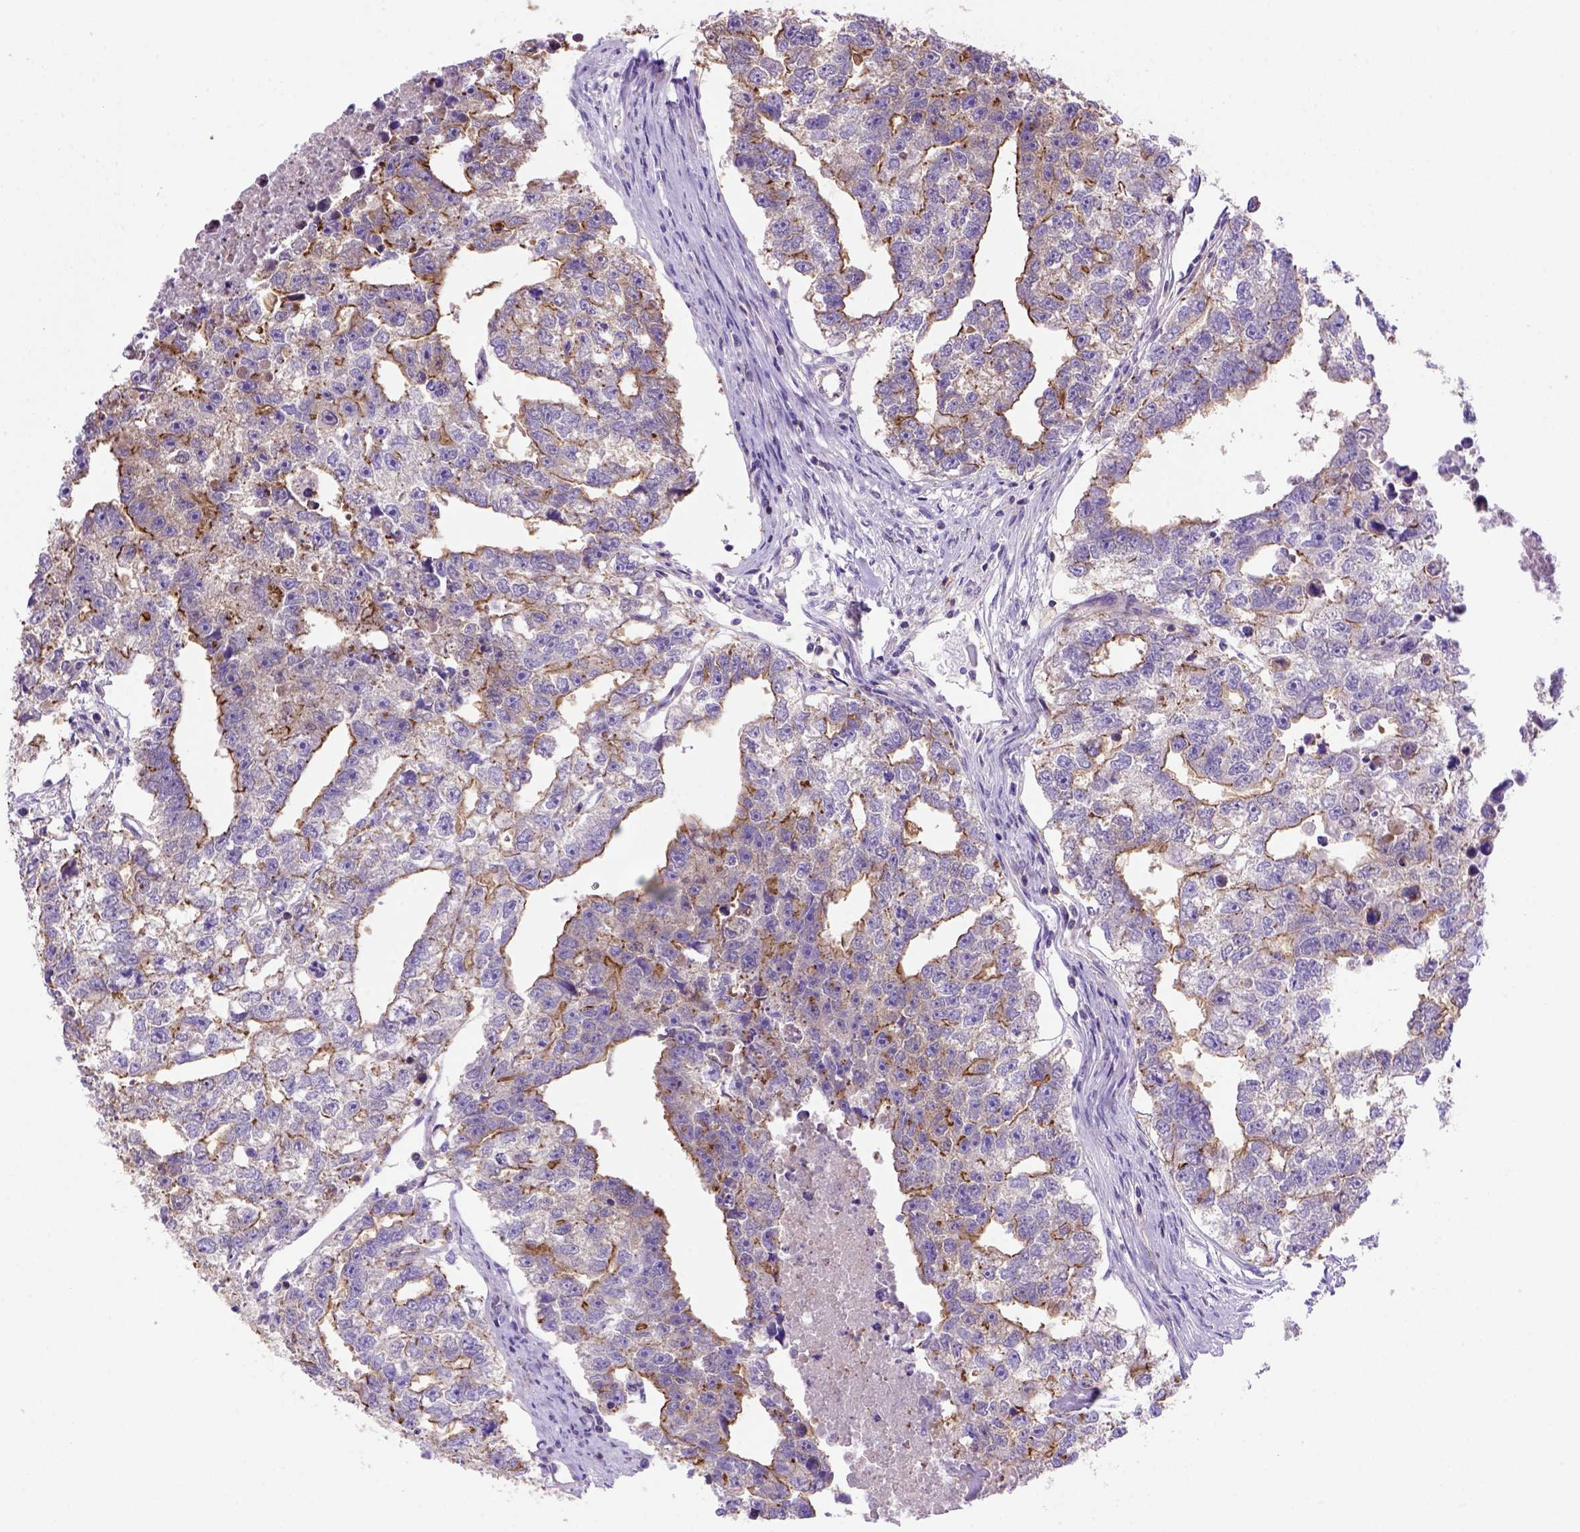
{"staining": {"intensity": "strong", "quantity": ">75%", "location": "cytoplasmic/membranous"}, "tissue": "testis cancer", "cell_type": "Tumor cells", "image_type": "cancer", "snomed": [{"axis": "morphology", "description": "Carcinoma, Embryonal, NOS"}, {"axis": "morphology", "description": "Teratoma, malignant, NOS"}, {"axis": "topography", "description": "Testis"}], "caption": "Immunohistochemical staining of human teratoma (malignant) (testis) demonstrates high levels of strong cytoplasmic/membranous expression in about >75% of tumor cells.", "gene": "PEX12", "patient": {"sex": "male", "age": 44}}